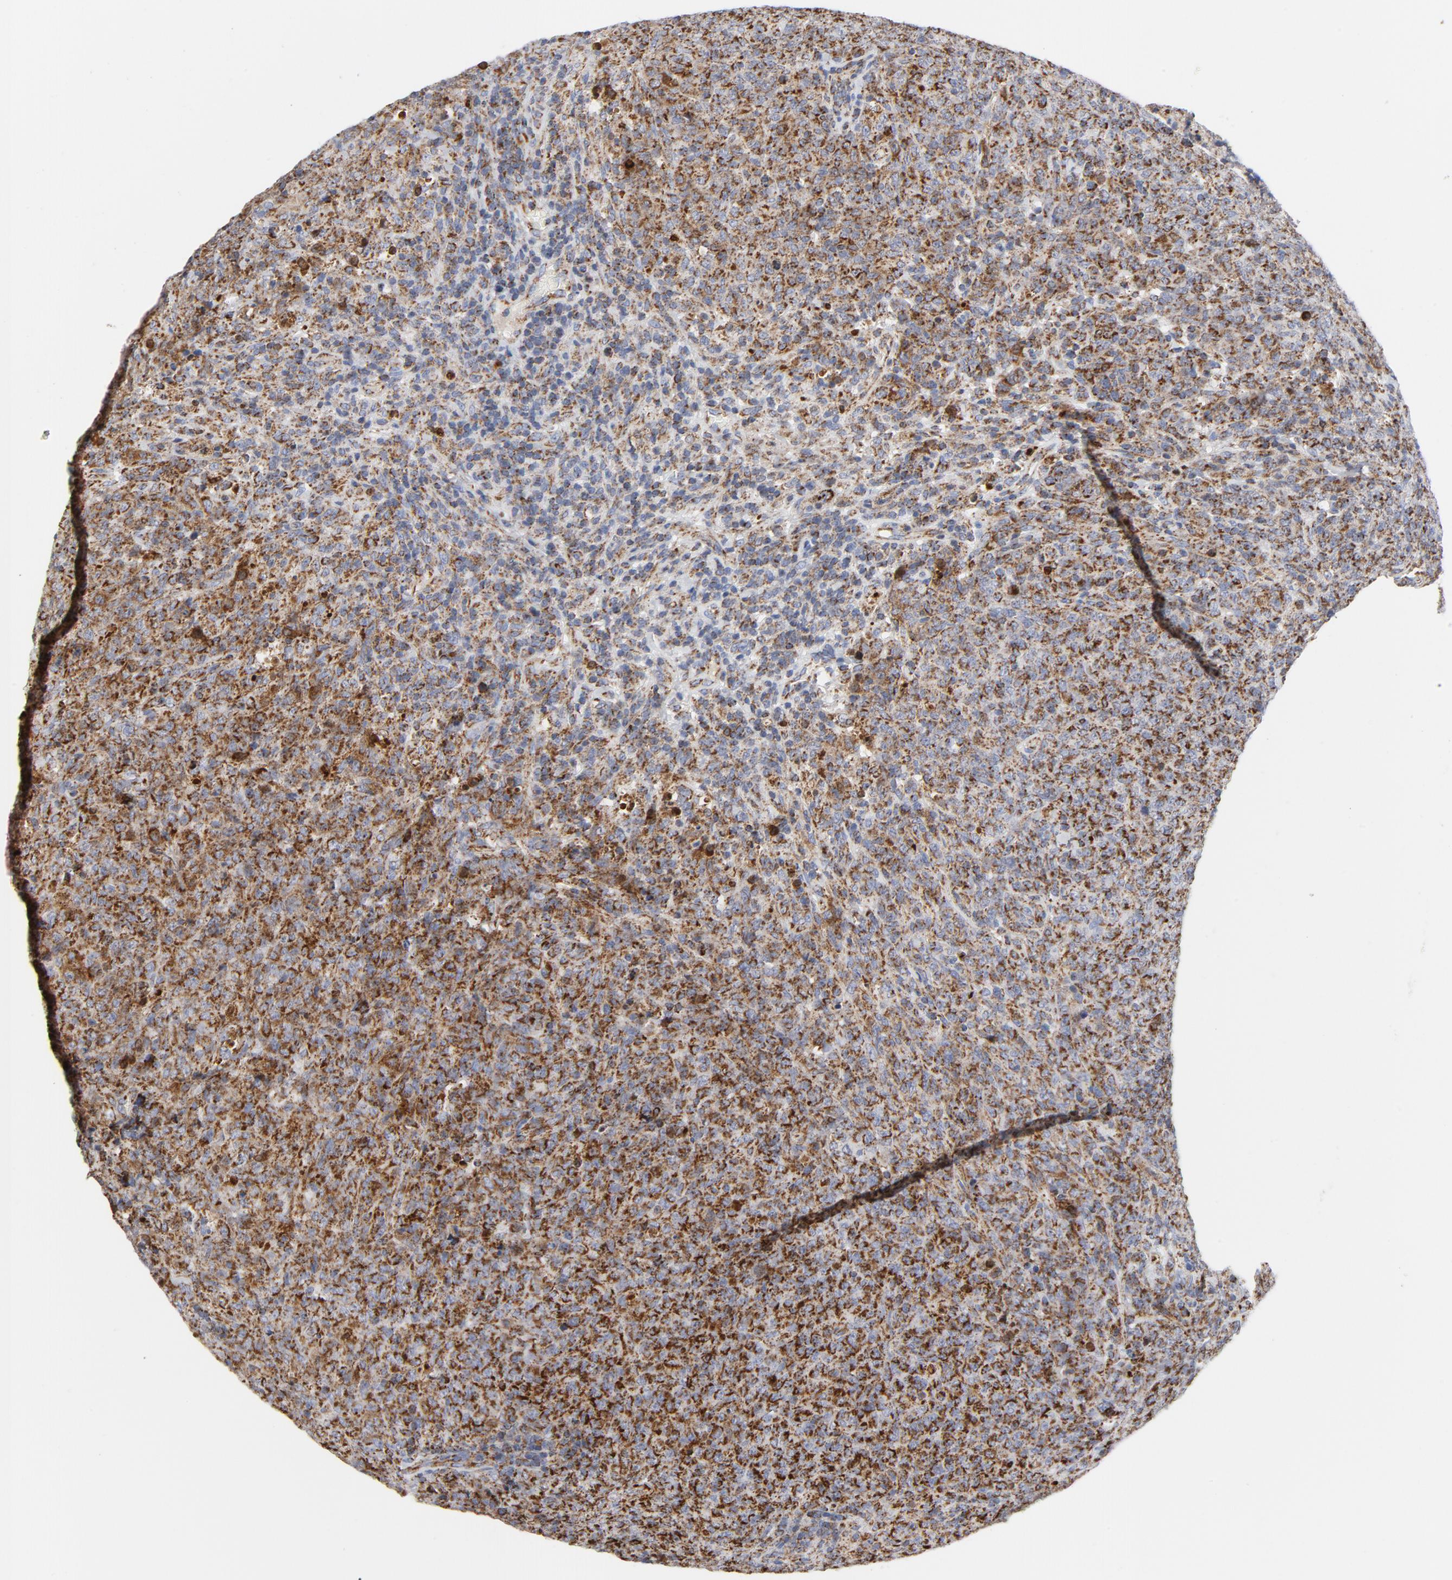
{"staining": {"intensity": "strong", "quantity": ">75%", "location": "cytoplasmic/membranous"}, "tissue": "lymphoma", "cell_type": "Tumor cells", "image_type": "cancer", "snomed": [{"axis": "morphology", "description": "Malignant lymphoma, non-Hodgkin's type, High grade"}, {"axis": "topography", "description": "Tonsil"}], "caption": "Malignant lymphoma, non-Hodgkin's type (high-grade) stained for a protein (brown) demonstrates strong cytoplasmic/membranous positive positivity in about >75% of tumor cells.", "gene": "CYCS", "patient": {"sex": "female", "age": 36}}